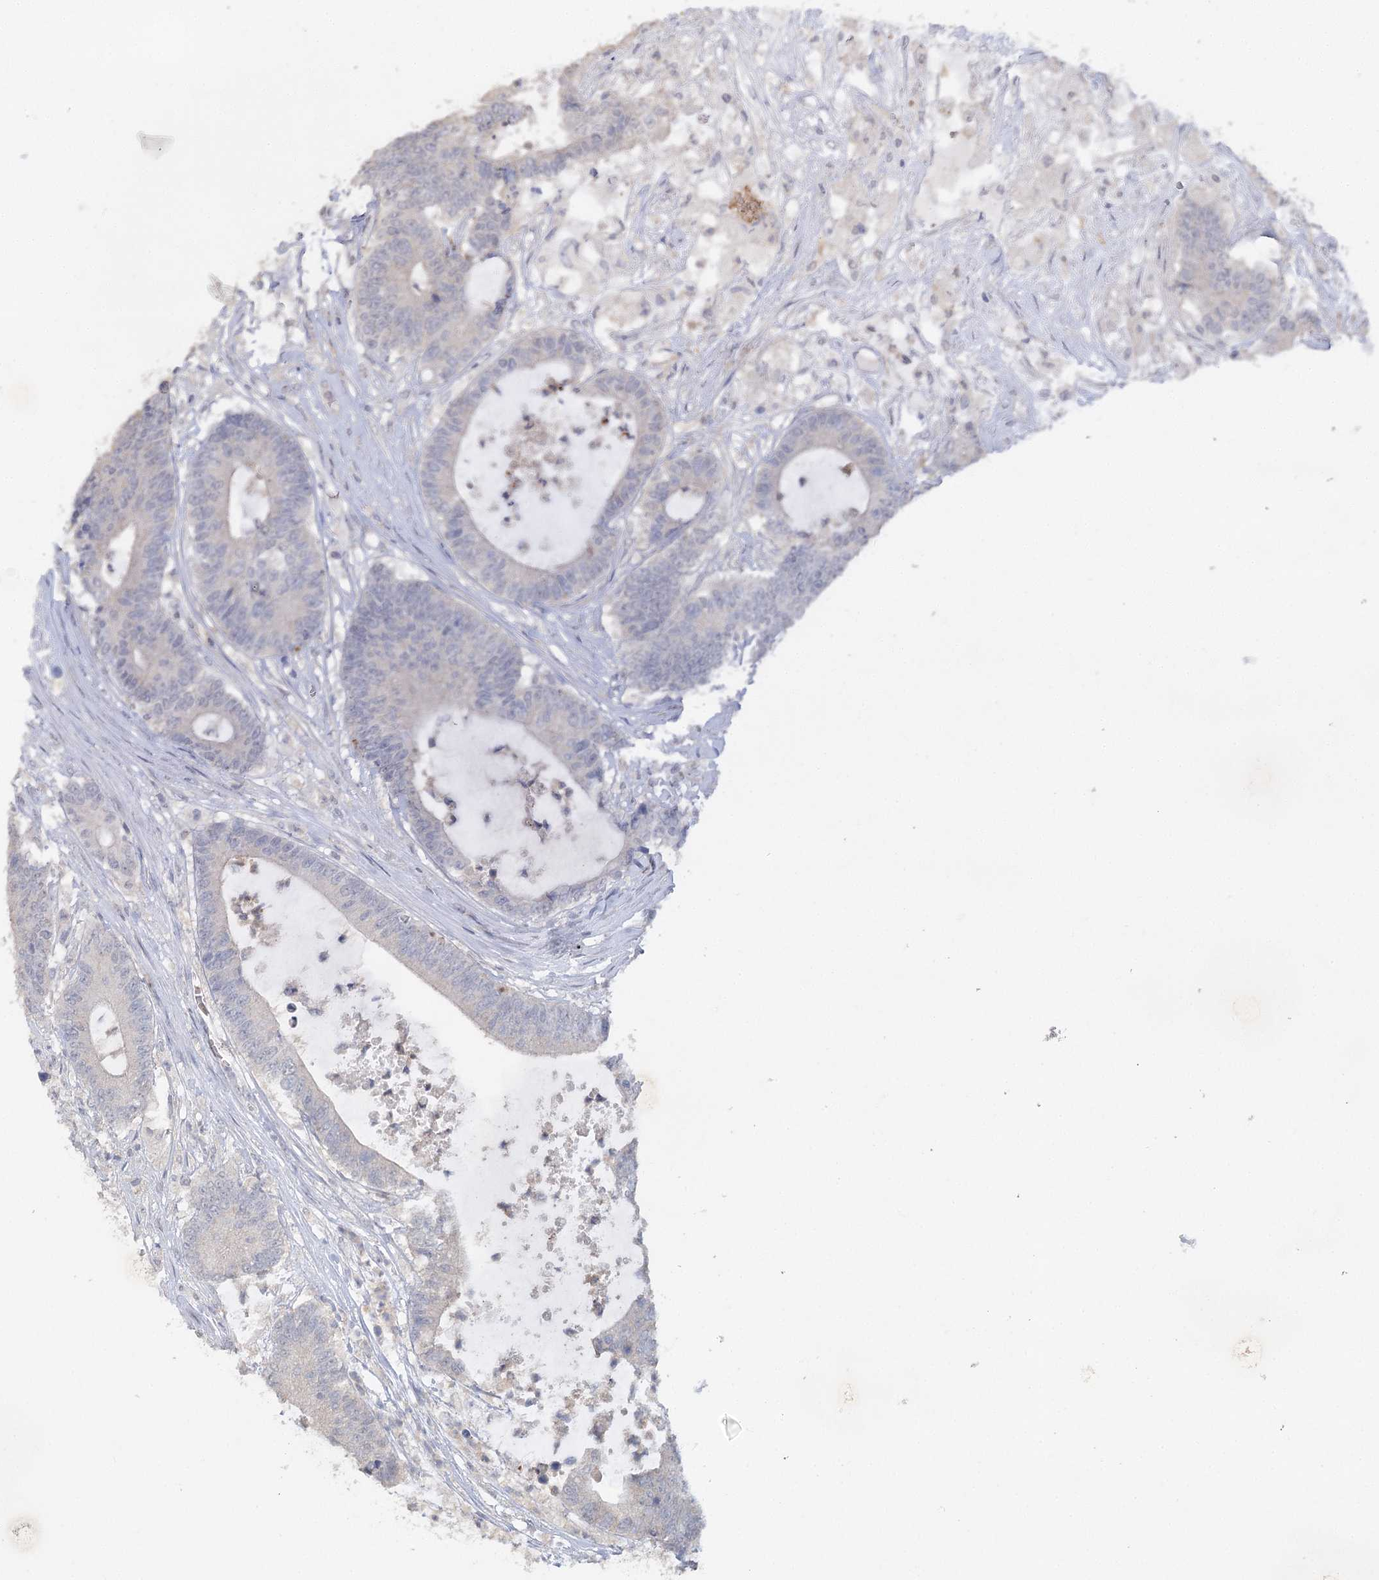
{"staining": {"intensity": "negative", "quantity": "none", "location": "none"}, "tissue": "colorectal cancer", "cell_type": "Tumor cells", "image_type": "cancer", "snomed": [{"axis": "morphology", "description": "Adenocarcinoma, NOS"}, {"axis": "topography", "description": "Colon"}], "caption": "IHC of human adenocarcinoma (colorectal) reveals no staining in tumor cells. (DAB (3,3'-diaminobenzidine) IHC with hematoxylin counter stain).", "gene": "TRAF3IP1", "patient": {"sex": "female", "age": 84}}